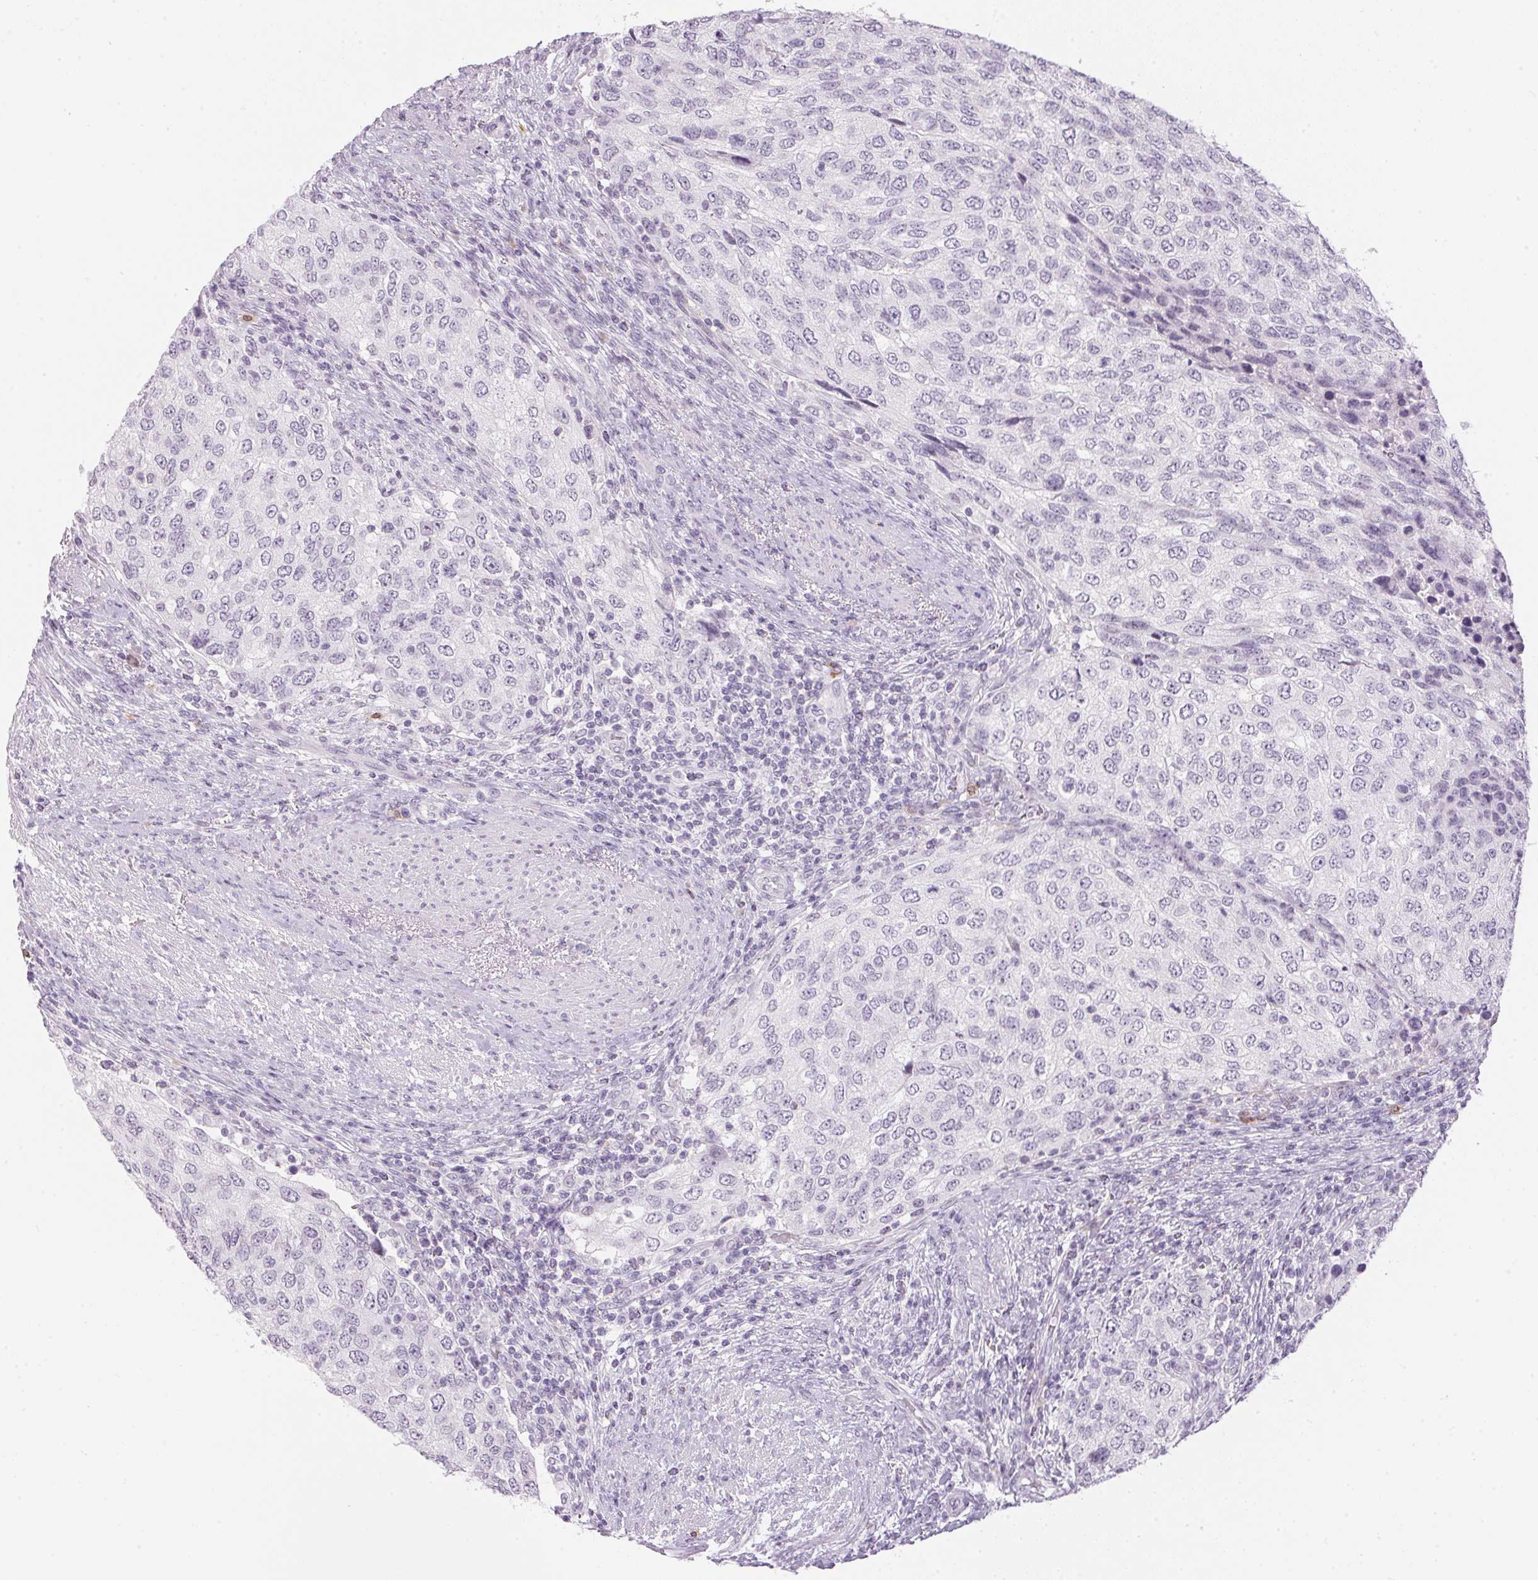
{"staining": {"intensity": "negative", "quantity": "none", "location": "none"}, "tissue": "urothelial cancer", "cell_type": "Tumor cells", "image_type": "cancer", "snomed": [{"axis": "morphology", "description": "Urothelial carcinoma, High grade"}, {"axis": "topography", "description": "Urinary bladder"}], "caption": "A high-resolution image shows immunohistochemistry (IHC) staining of urothelial carcinoma (high-grade), which reveals no significant positivity in tumor cells. Brightfield microscopy of immunohistochemistry (IHC) stained with DAB (brown) and hematoxylin (blue), captured at high magnification.", "gene": "CADPS", "patient": {"sex": "female", "age": 78}}